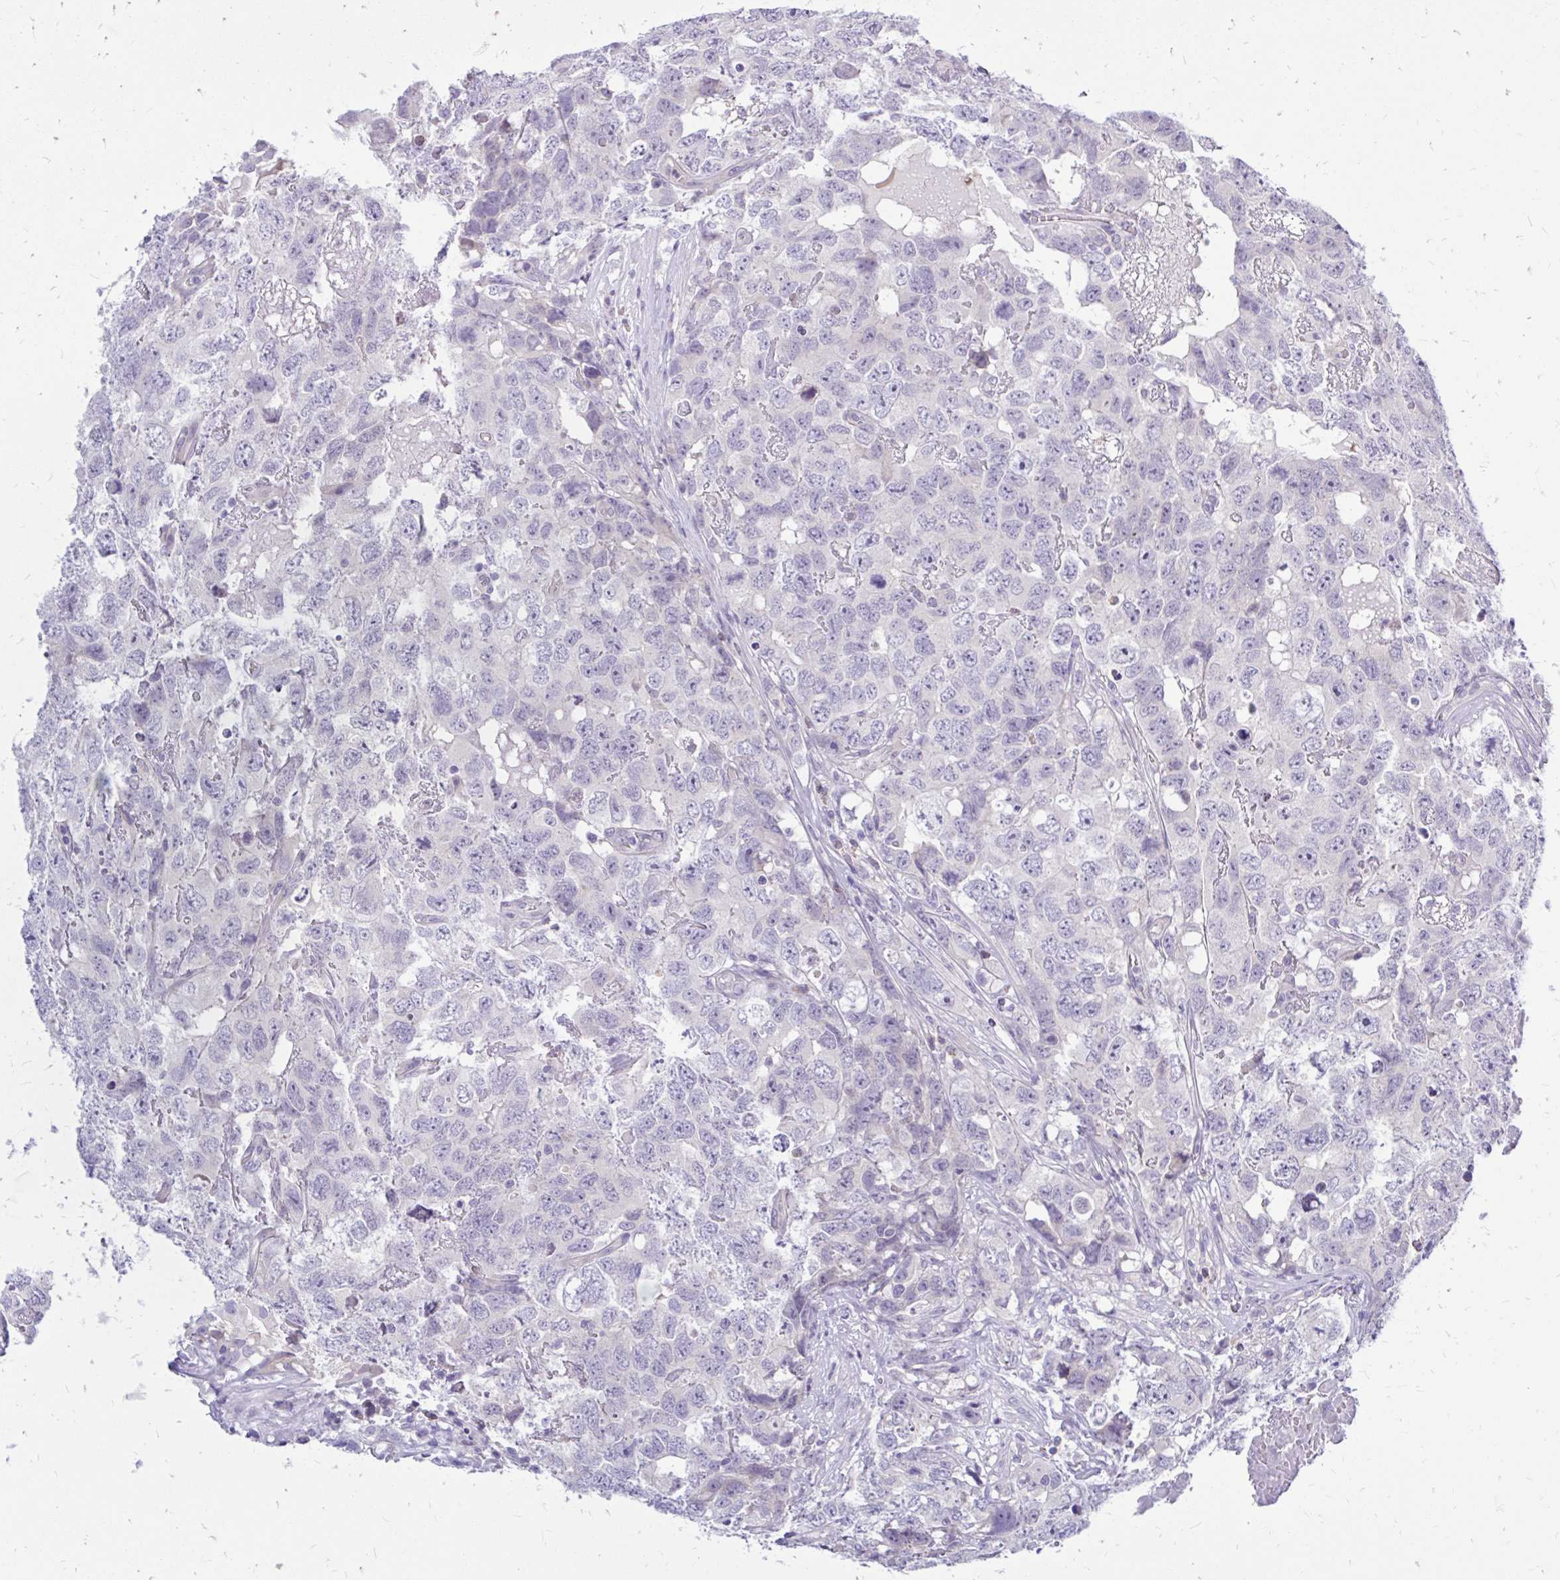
{"staining": {"intensity": "negative", "quantity": "none", "location": "none"}, "tissue": "testis cancer", "cell_type": "Tumor cells", "image_type": "cancer", "snomed": [{"axis": "morphology", "description": "Carcinoma, Embryonal, NOS"}, {"axis": "topography", "description": "Testis"}], "caption": "This photomicrograph is of testis embryonal carcinoma stained with immunohistochemistry (IHC) to label a protein in brown with the nuclei are counter-stained blue. There is no positivity in tumor cells.", "gene": "MAP1LC3A", "patient": {"sex": "male", "age": 22}}